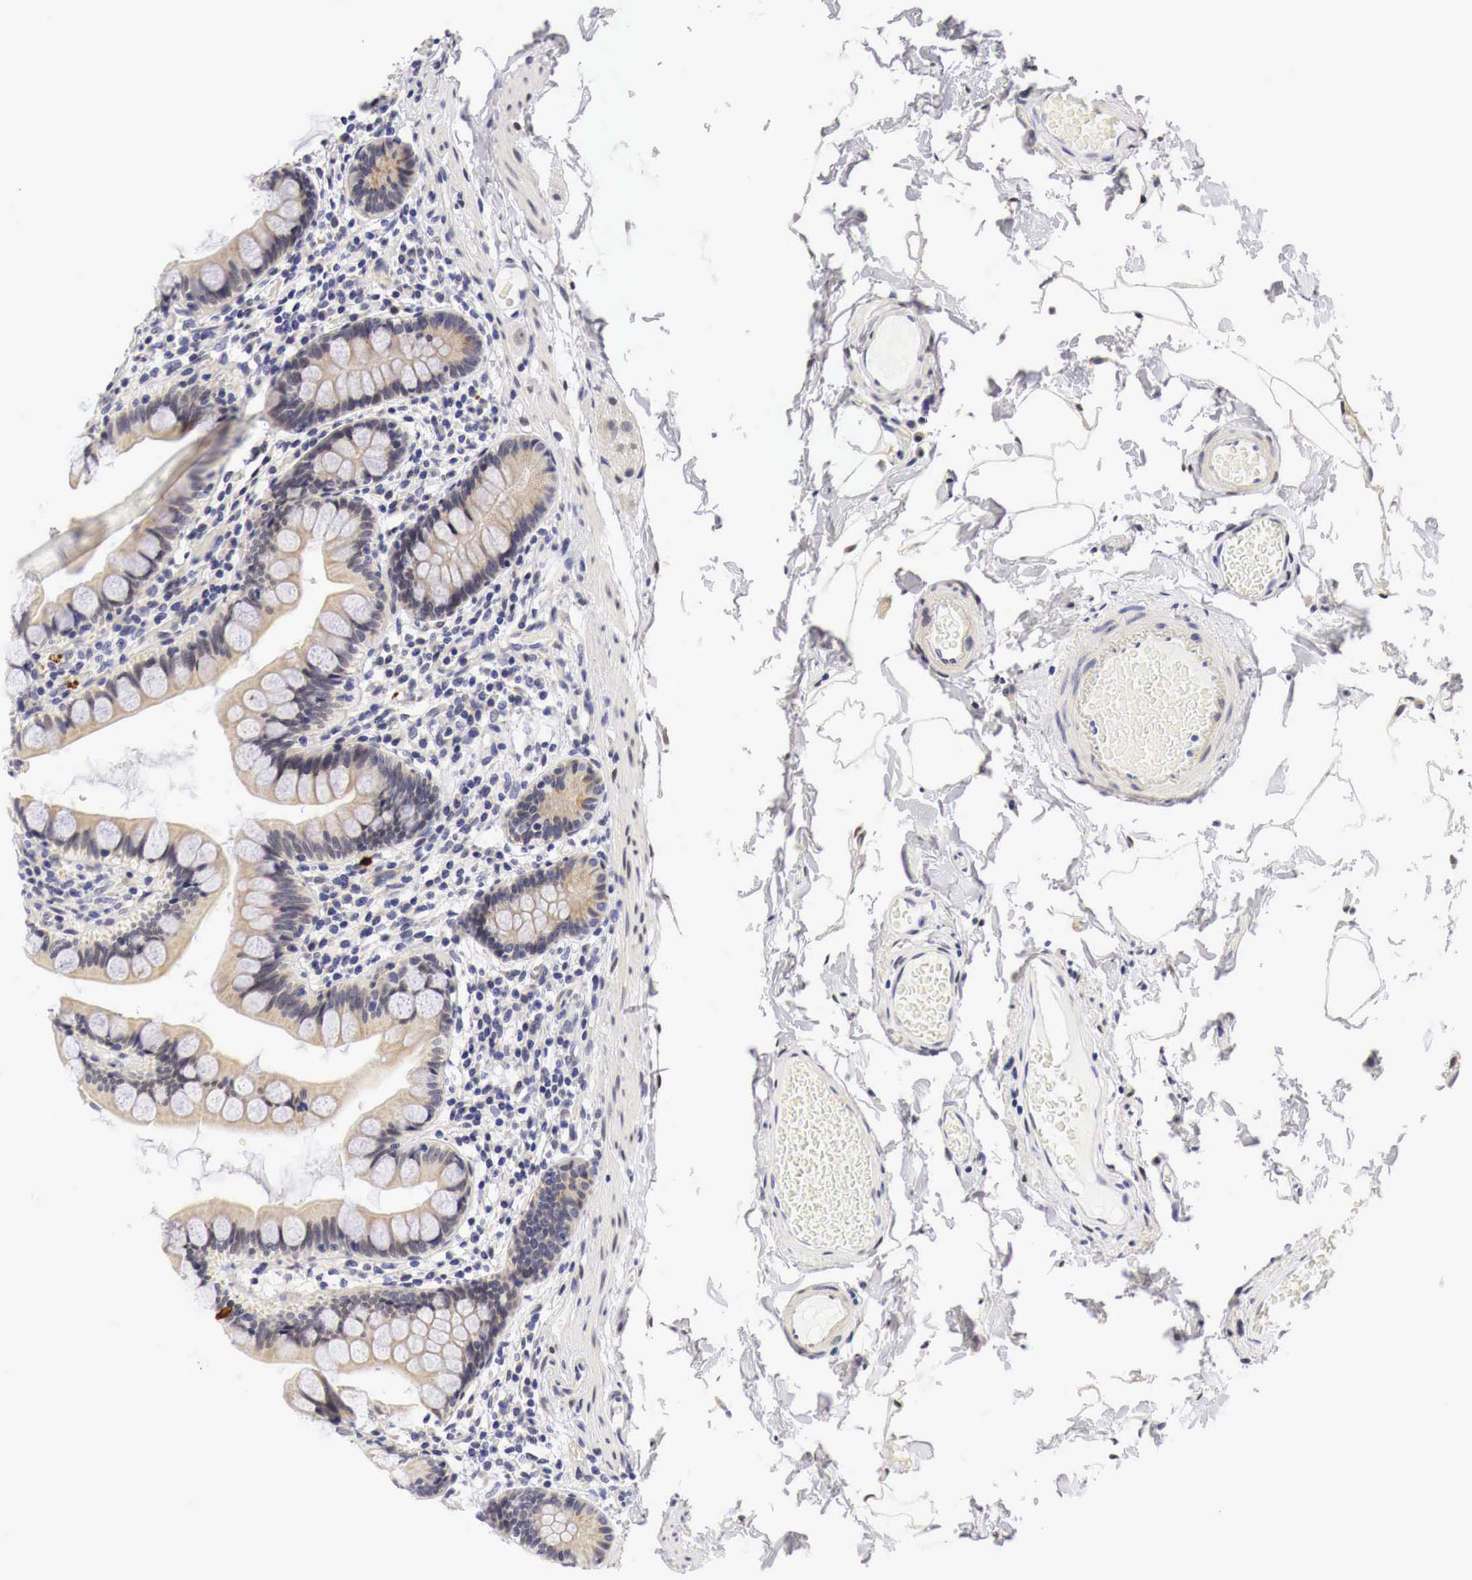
{"staining": {"intensity": "negative", "quantity": "none", "location": "none"}, "tissue": "colon", "cell_type": "Endothelial cells", "image_type": "normal", "snomed": [{"axis": "morphology", "description": "Normal tissue, NOS"}, {"axis": "topography", "description": "Colon"}], "caption": "Histopathology image shows no protein staining in endothelial cells of normal colon.", "gene": "CASP3", "patient": {"sex": "male", "age": 54}}